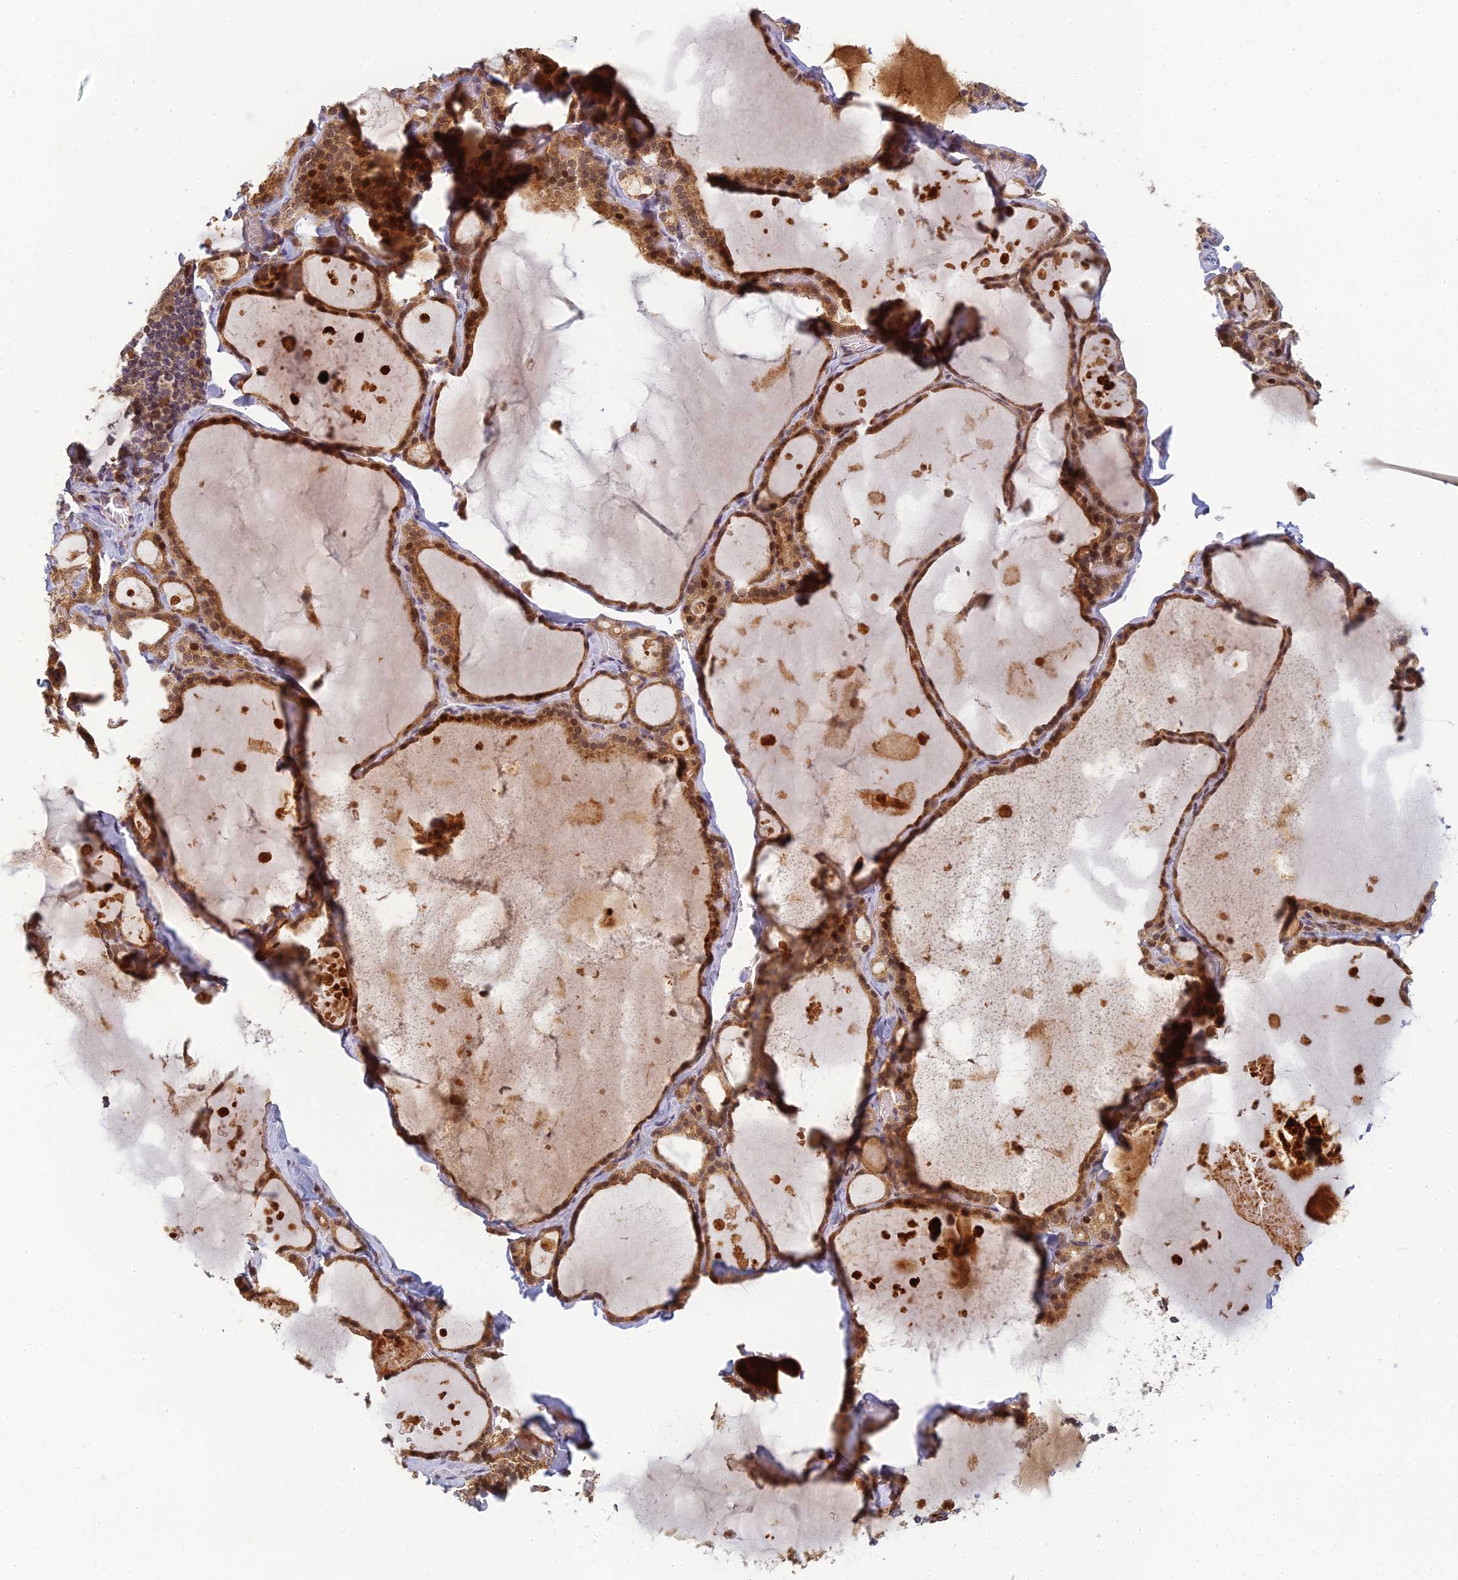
{"staining": {"intensity": "moderate", "quantity": ">75%", "location": "cytoplasmic/membranous,nuclear"}, "tissue": "thyroid gland", "cell_type": "Glandular cells", "image_type": "normal", "snomed": [{"axis": "morphology", "description": "Normal tissue, NOS"}, {"axis": "topography", "description": "Thyroid gland"}], "caption": "Glandular cells demonstrate medium levels of moderate cytoplasmic/membranous,nuclear expression in approximately >75% of cells in benign human thyroid gland.", "gene": "RGL3", "patient": {"sex": "male", "age": 56}}